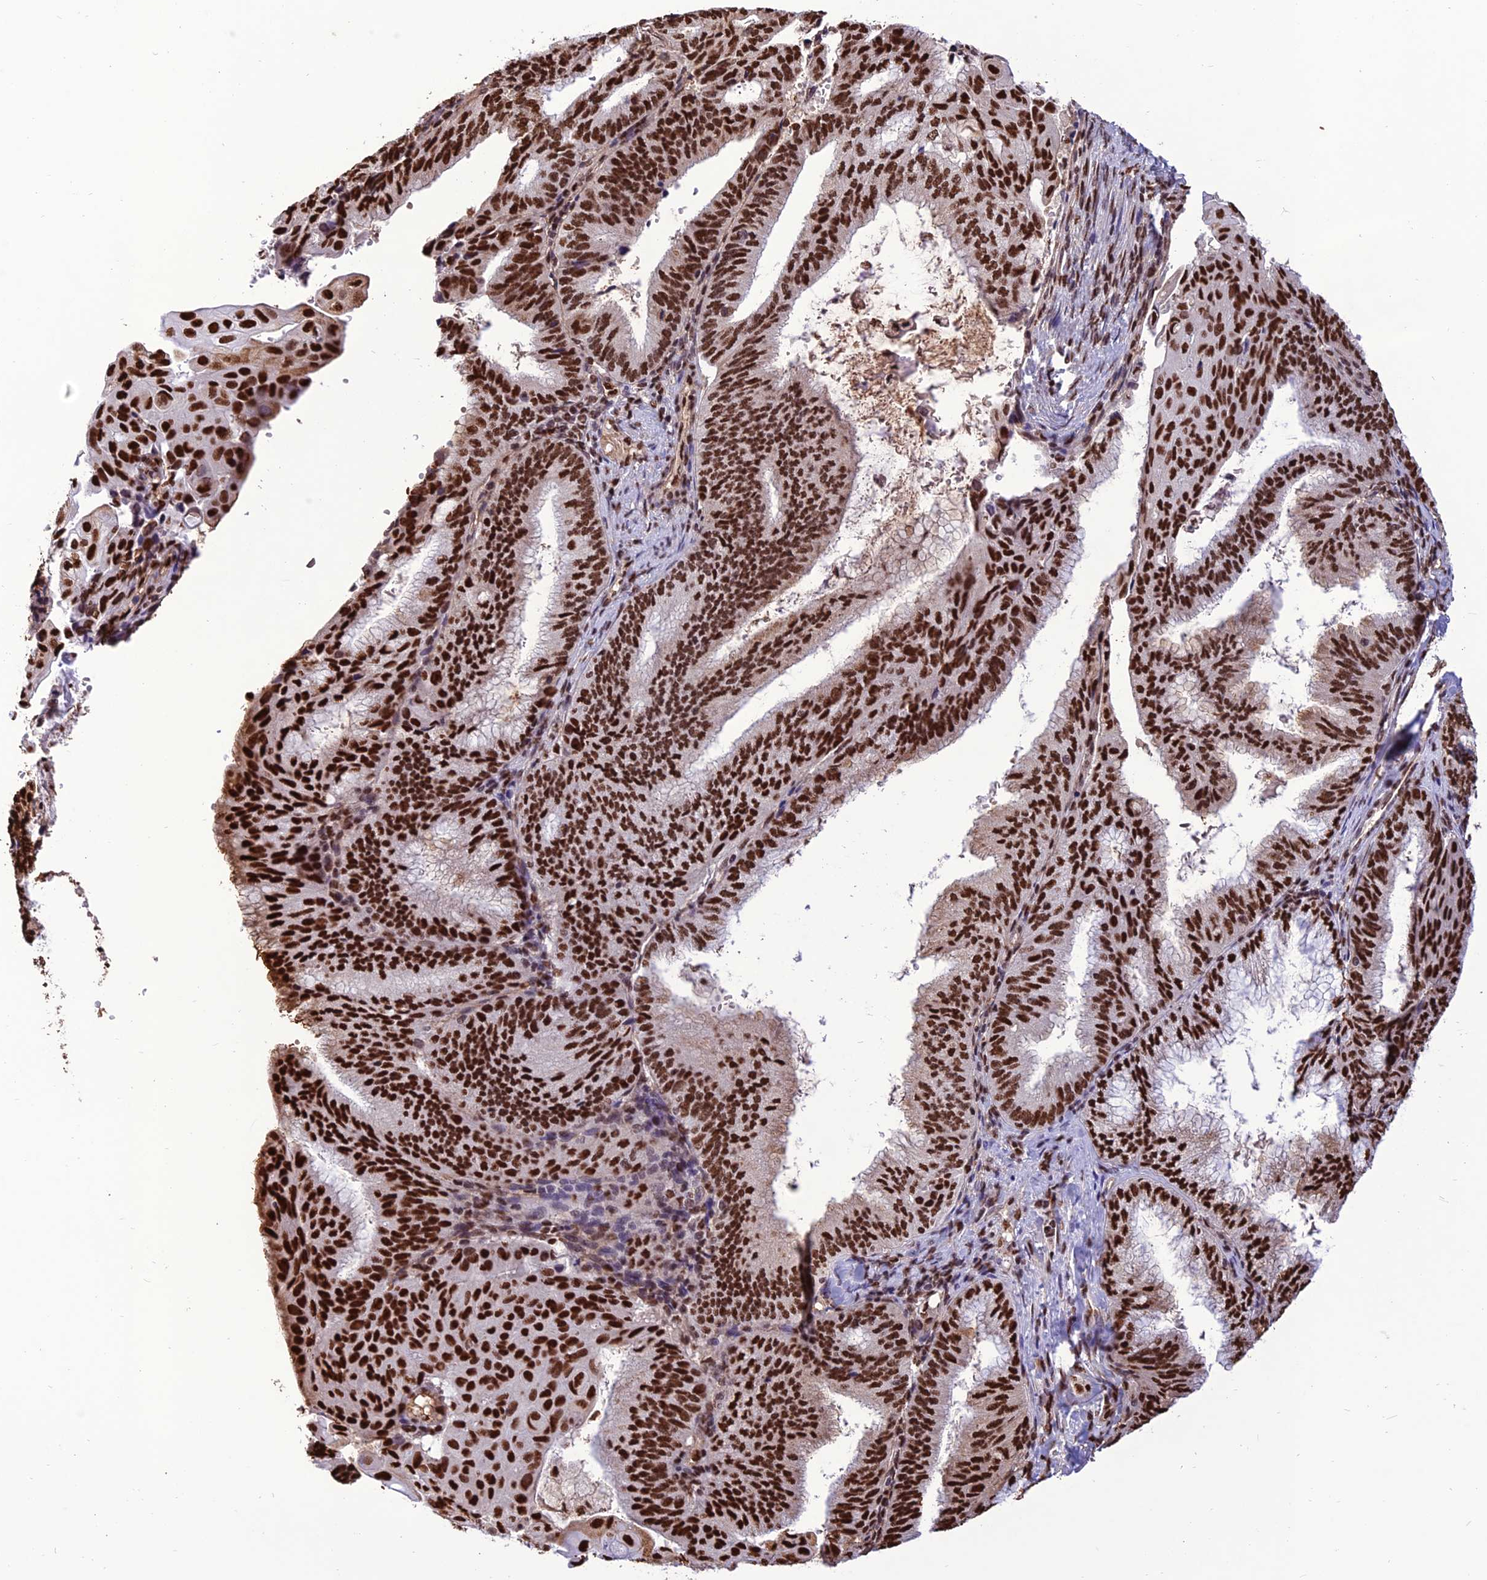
{"staining": {"intensity": "strong", "quantity": ">75%", "location": "nuclear"}, "tissue": "endometrial cancer", "cell_type": "Tumor cells", "image_type": "cancer", "snomed": [{"axis": "morphology", "description": "Adenocarcinoma, NOS"}, {"axis": "topography", "description": "Endometrium"}], "caption": "A high amount of strong nuclear expression is seen in about >75% of tumor cells in endometrial cancer (adenocarcinoma) tissue. (Stains: DAB (3,3'-diaminobenzidine) in brown, nuclei in blue, Microscopy: brightfield microscopy at high magnification).", "gene": "INO80E", "patient": {"sex": "female", "age": 49}}